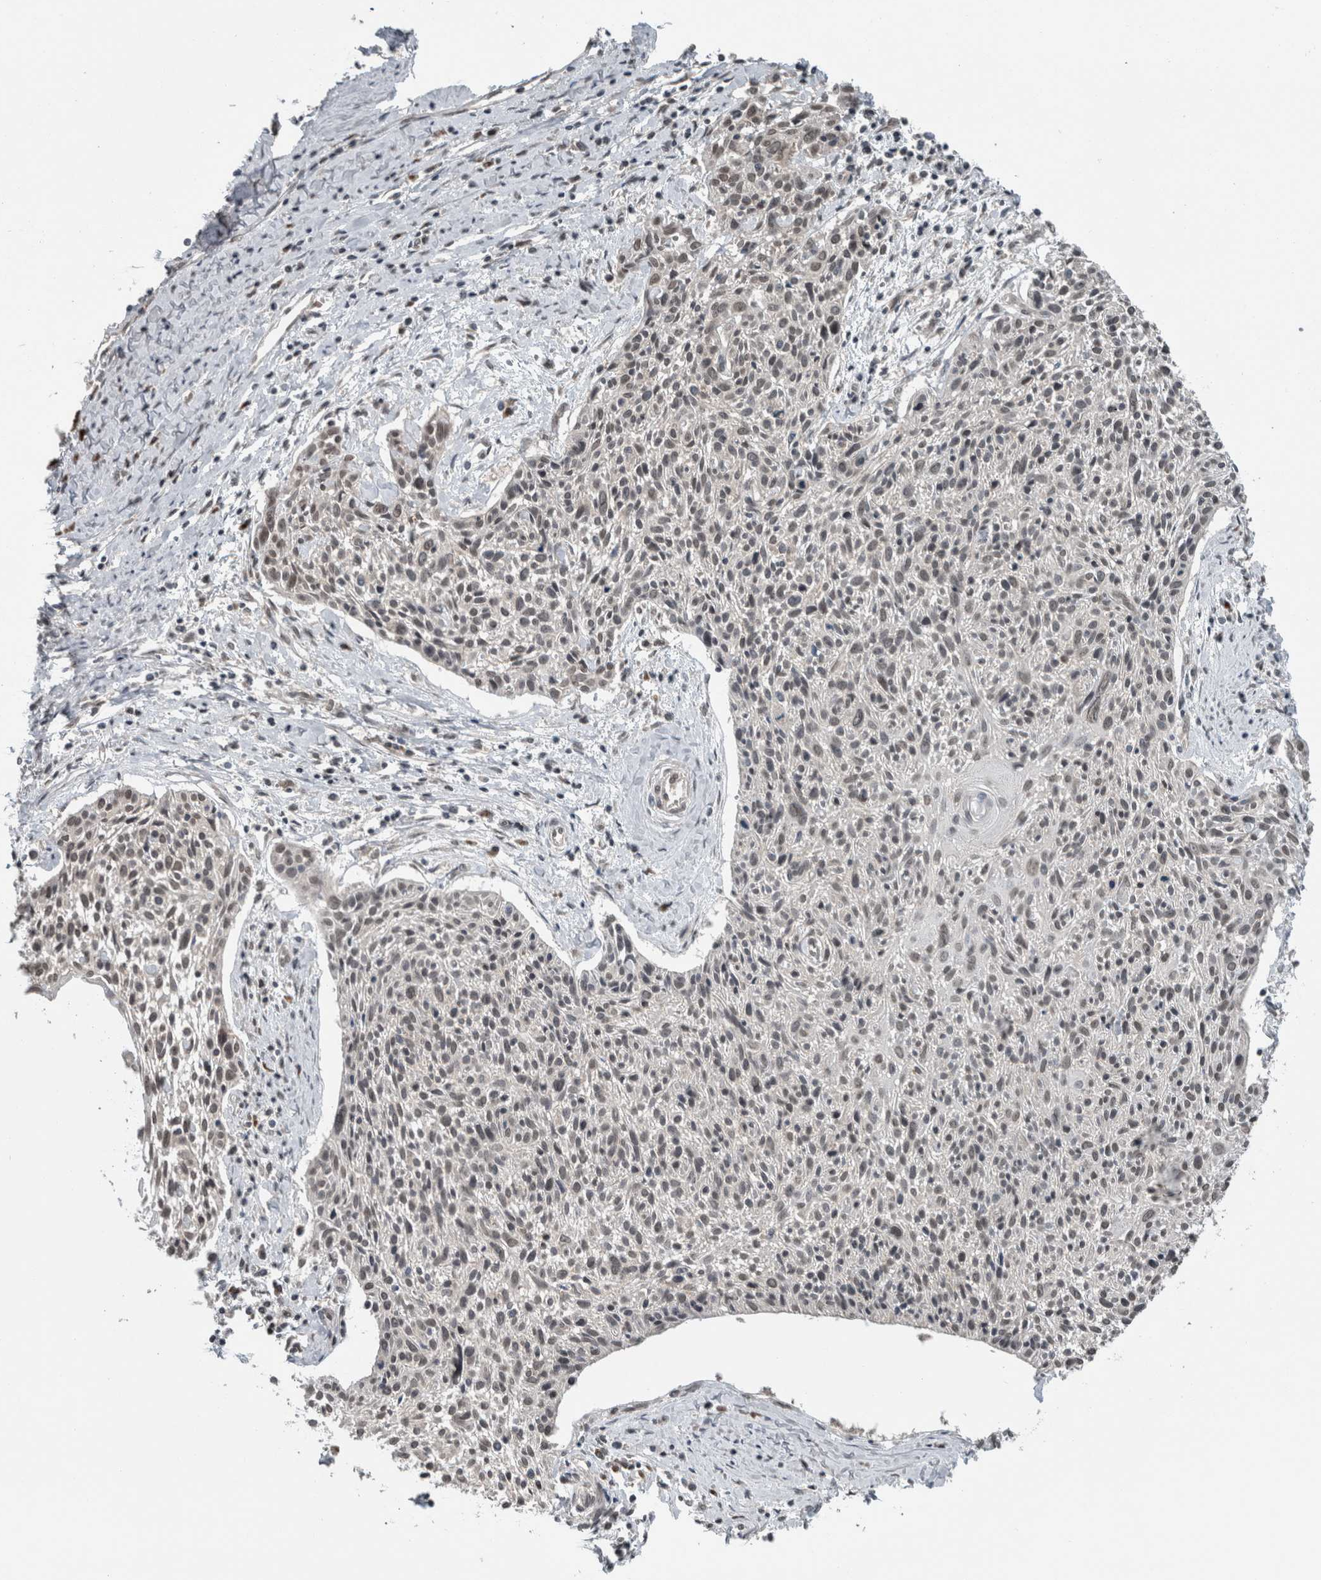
{"staining": {"intensity": "weak", "quantity": "25%-75%", "location": "nuclear"}, "tissue": "cervical cancer", "cell_type": "Tumor cells", "image_type": "cancer", "snomed": [{"axis": "morphology", "description": "Squamous cell carcinoma, NOS"}, {"axis": "topography", "description": "Cervix"}], "caption": "Squamous cell carcinoma (cervical) tissue demonstrates weak nuclear positivity in approximately 25%-75% of tumor cells, visualized by immunohistochemistry.", "gene": "SPAG7", "patient": {"sex": "female", "age": 51}}